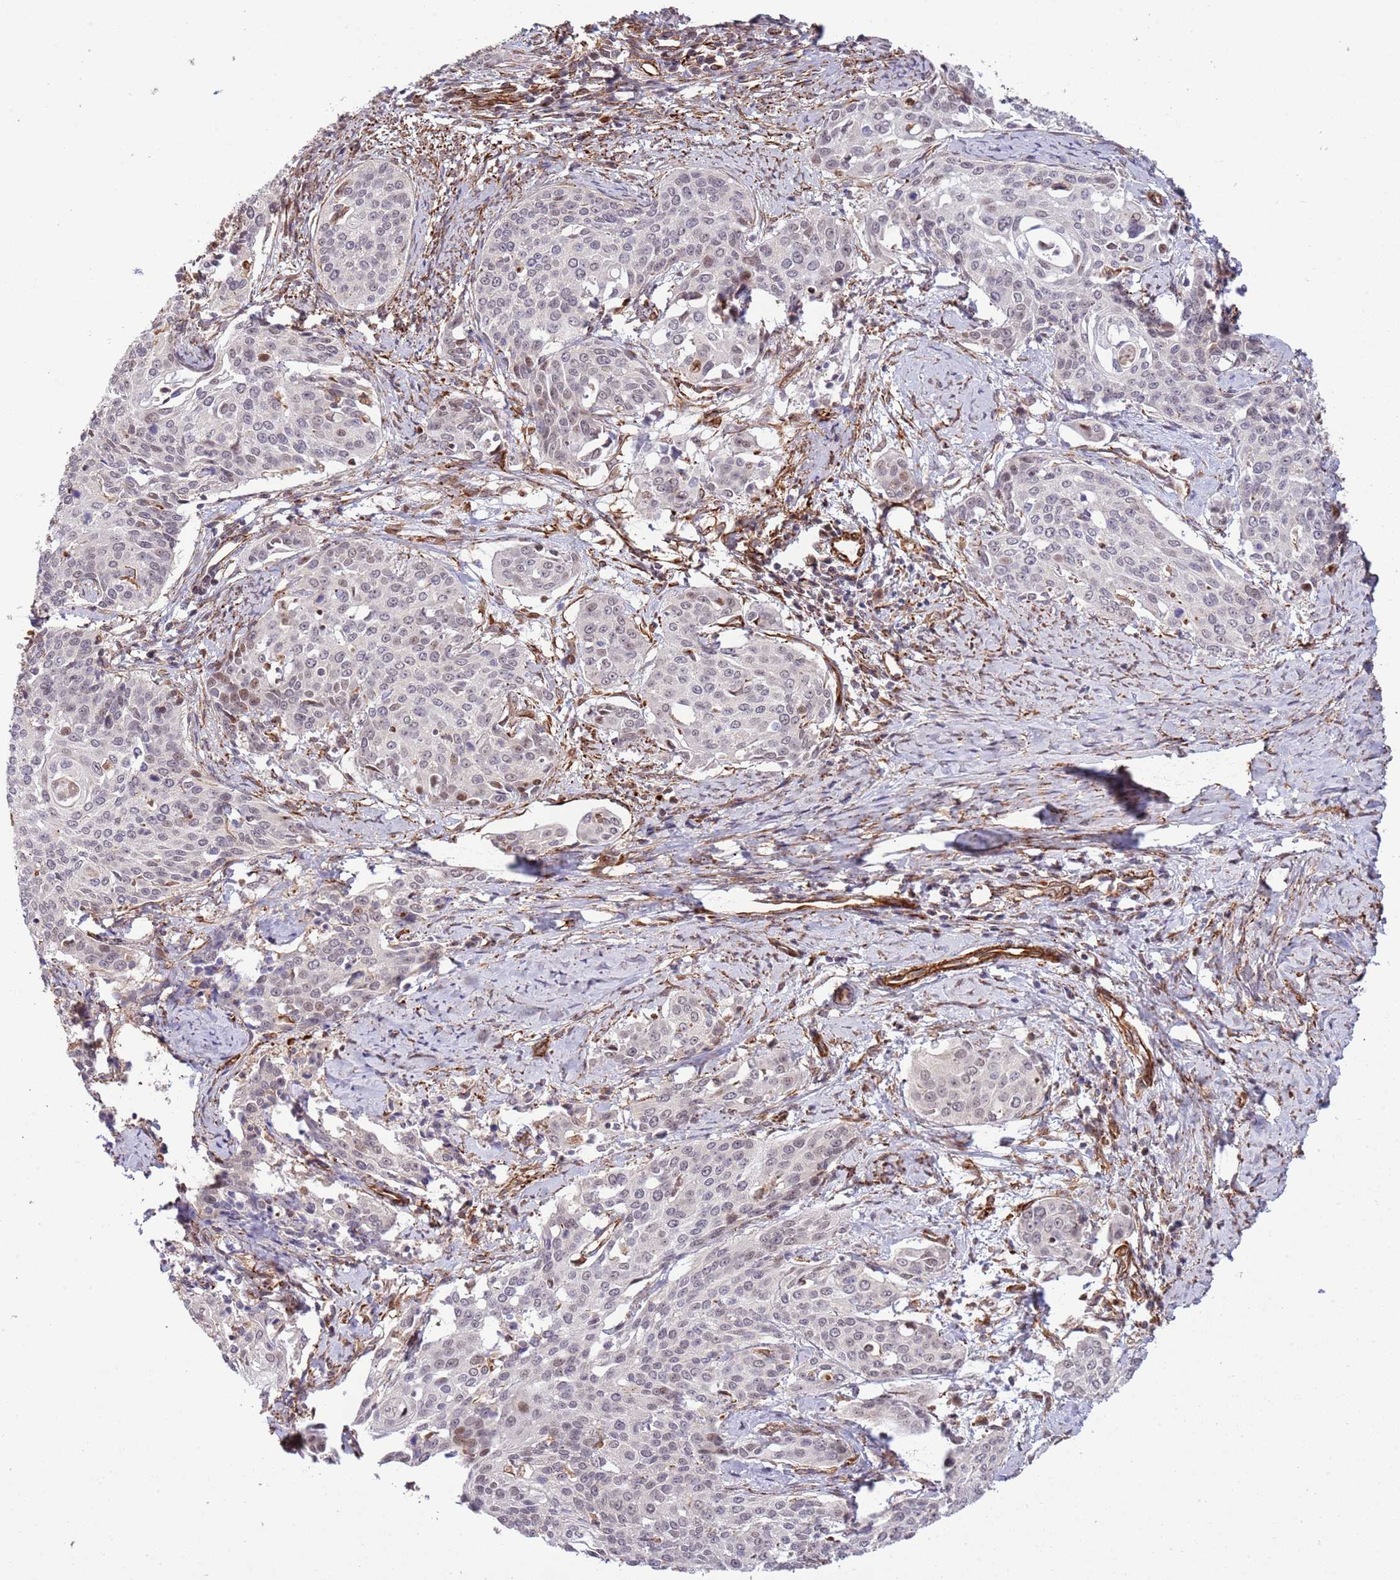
{"staining": {"intensity": "weak", "quantity": "<25%", "location": "nuclear"}, "tissue": "cervical cancer", "cell_type": "Tumor cells", "image_type": "cancer", "snomed": [{"axis": "morphology", "description": "Squamous cell carcinoma, NOS"}, {"axis": "topography", "description": "Cervix"}], "caption": "Protein analysis of cervical cancer exhibits no significant staining in tumor cells.", "gene": "NEK3", "patient": {"sex": "female", "age": 44}}